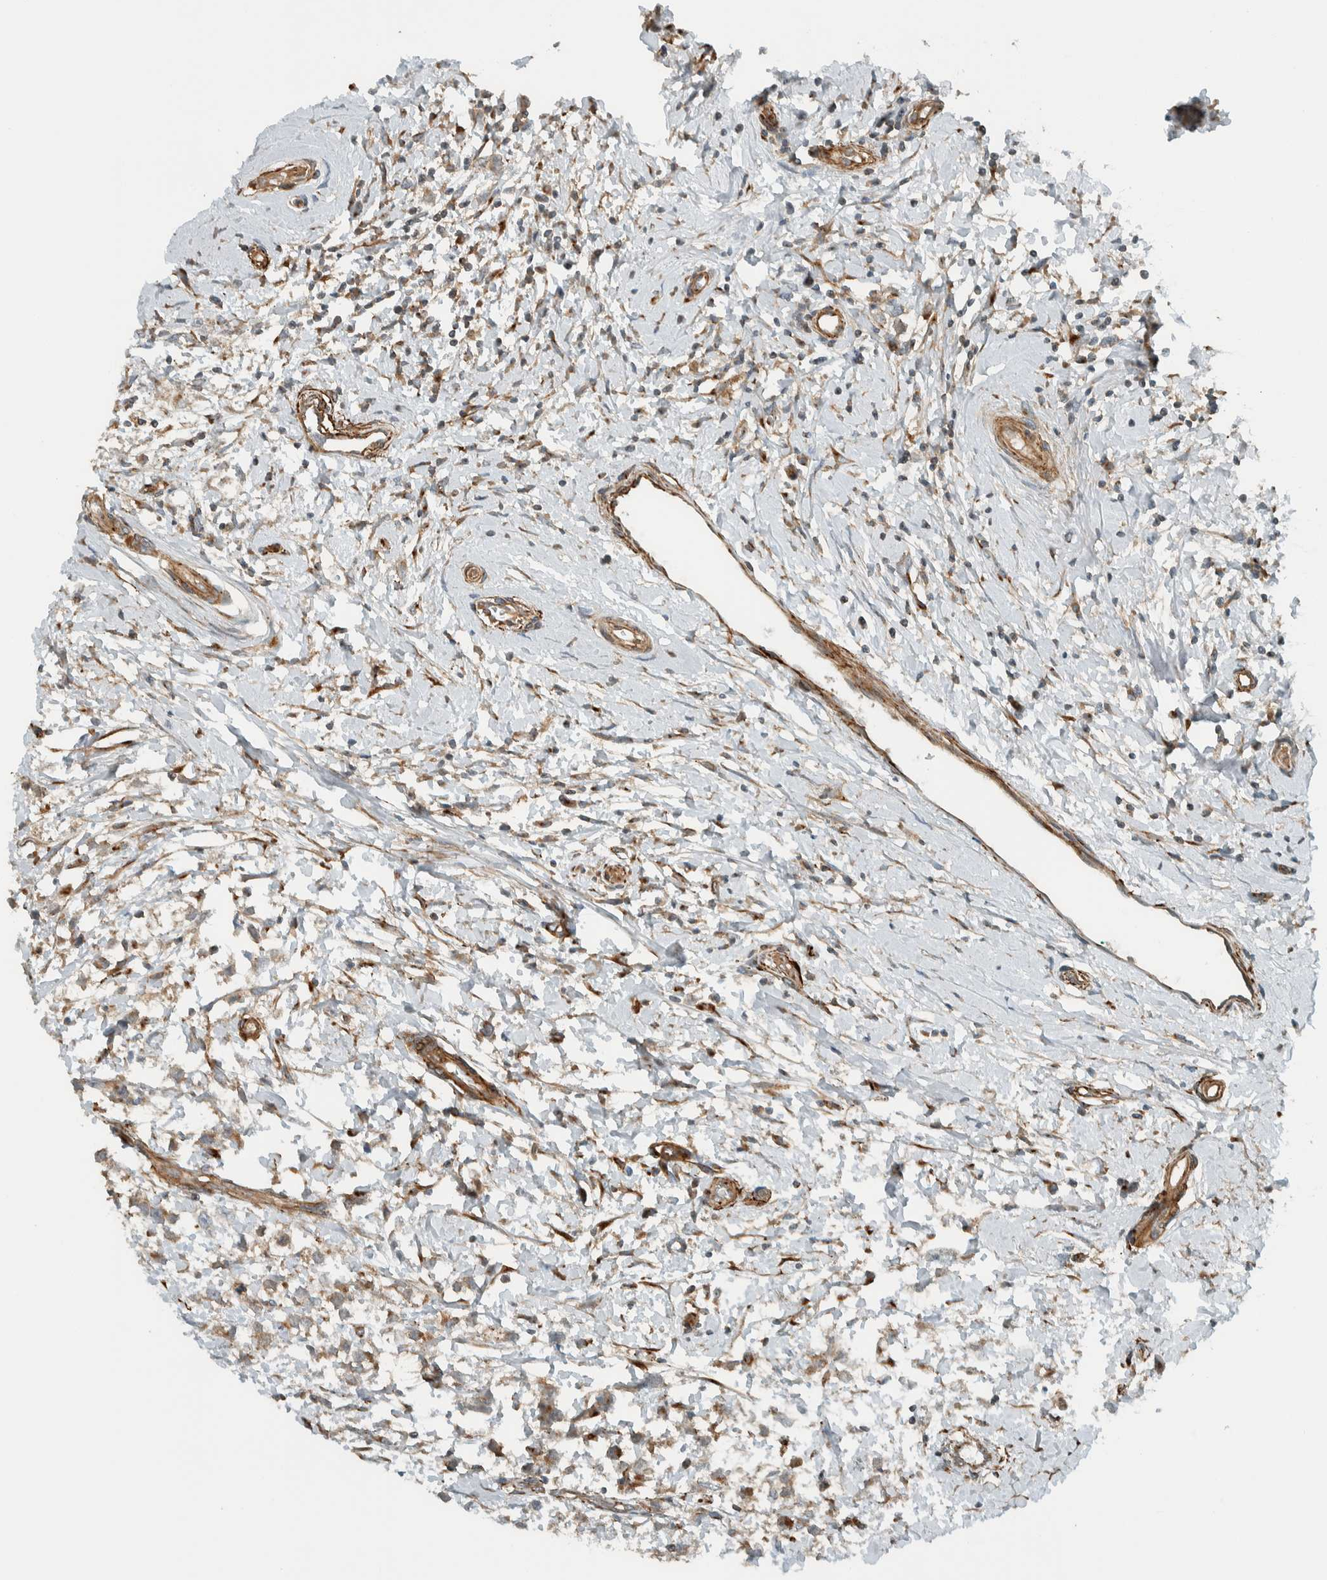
{"staining": {"intensity": "weak", "quantity": ">75%", "location": "cytoplasmic/membranous"}, "tissue": "testis cancer", "cell_type": "Tumor cells", "image_type": "cancer", "snomed": [{"axis": "morphology", "description": "Seminoma, NOS"}, {"axis": "morphology", "description": "Carcinoma, Embryonal, NOS"}, {"axis": "topography", "description": "Testis"}], "caption": "Human seminoma (testis) stained with a brown dye demonstrates weak cytoplasmic/membranous positive positivity in about >75% of tumor cells.", "gene": "EXOC7", "patient": {"sex": "male", "age": 51}}